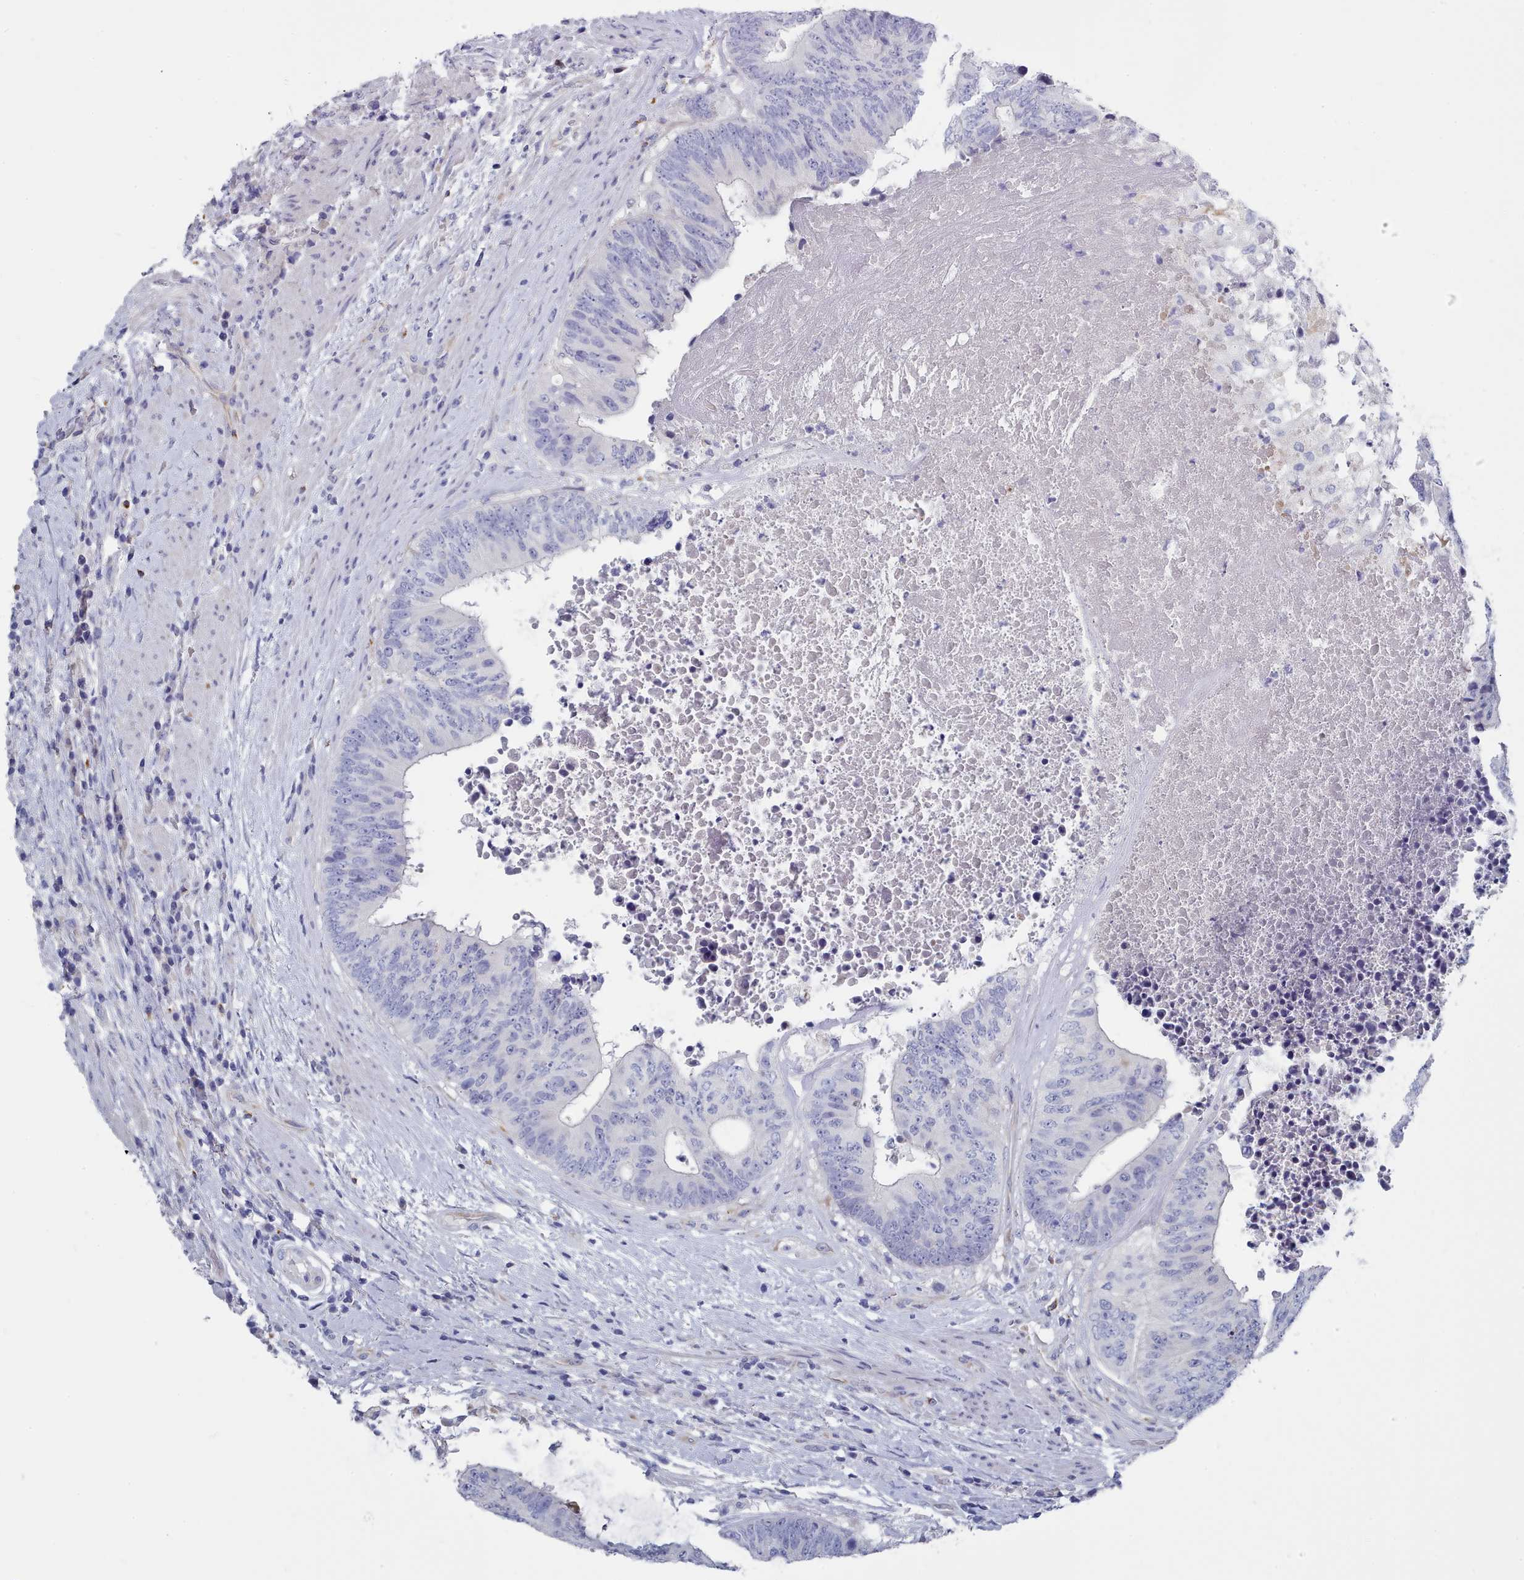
{"staining": {"intensity": "negative", "quantity": "none", "location": "none"}, "tissue": "colorectal cancer", "cell_type": "Tumor cells", "image_type": "cancer", "snomed": [{"axis": "morphology", "description": "Adenocarcinoma, NOS"}, {"axis": "topography", "description": "Rectum"}], "caption": "The immunohistochemistry (IHC) photomicrograph has no significant staining in tumor cells of adenocarcinoma (colorectal) tissue.", "gene": "PDE4C", "patient": {"sex": "male", "age": 72}}